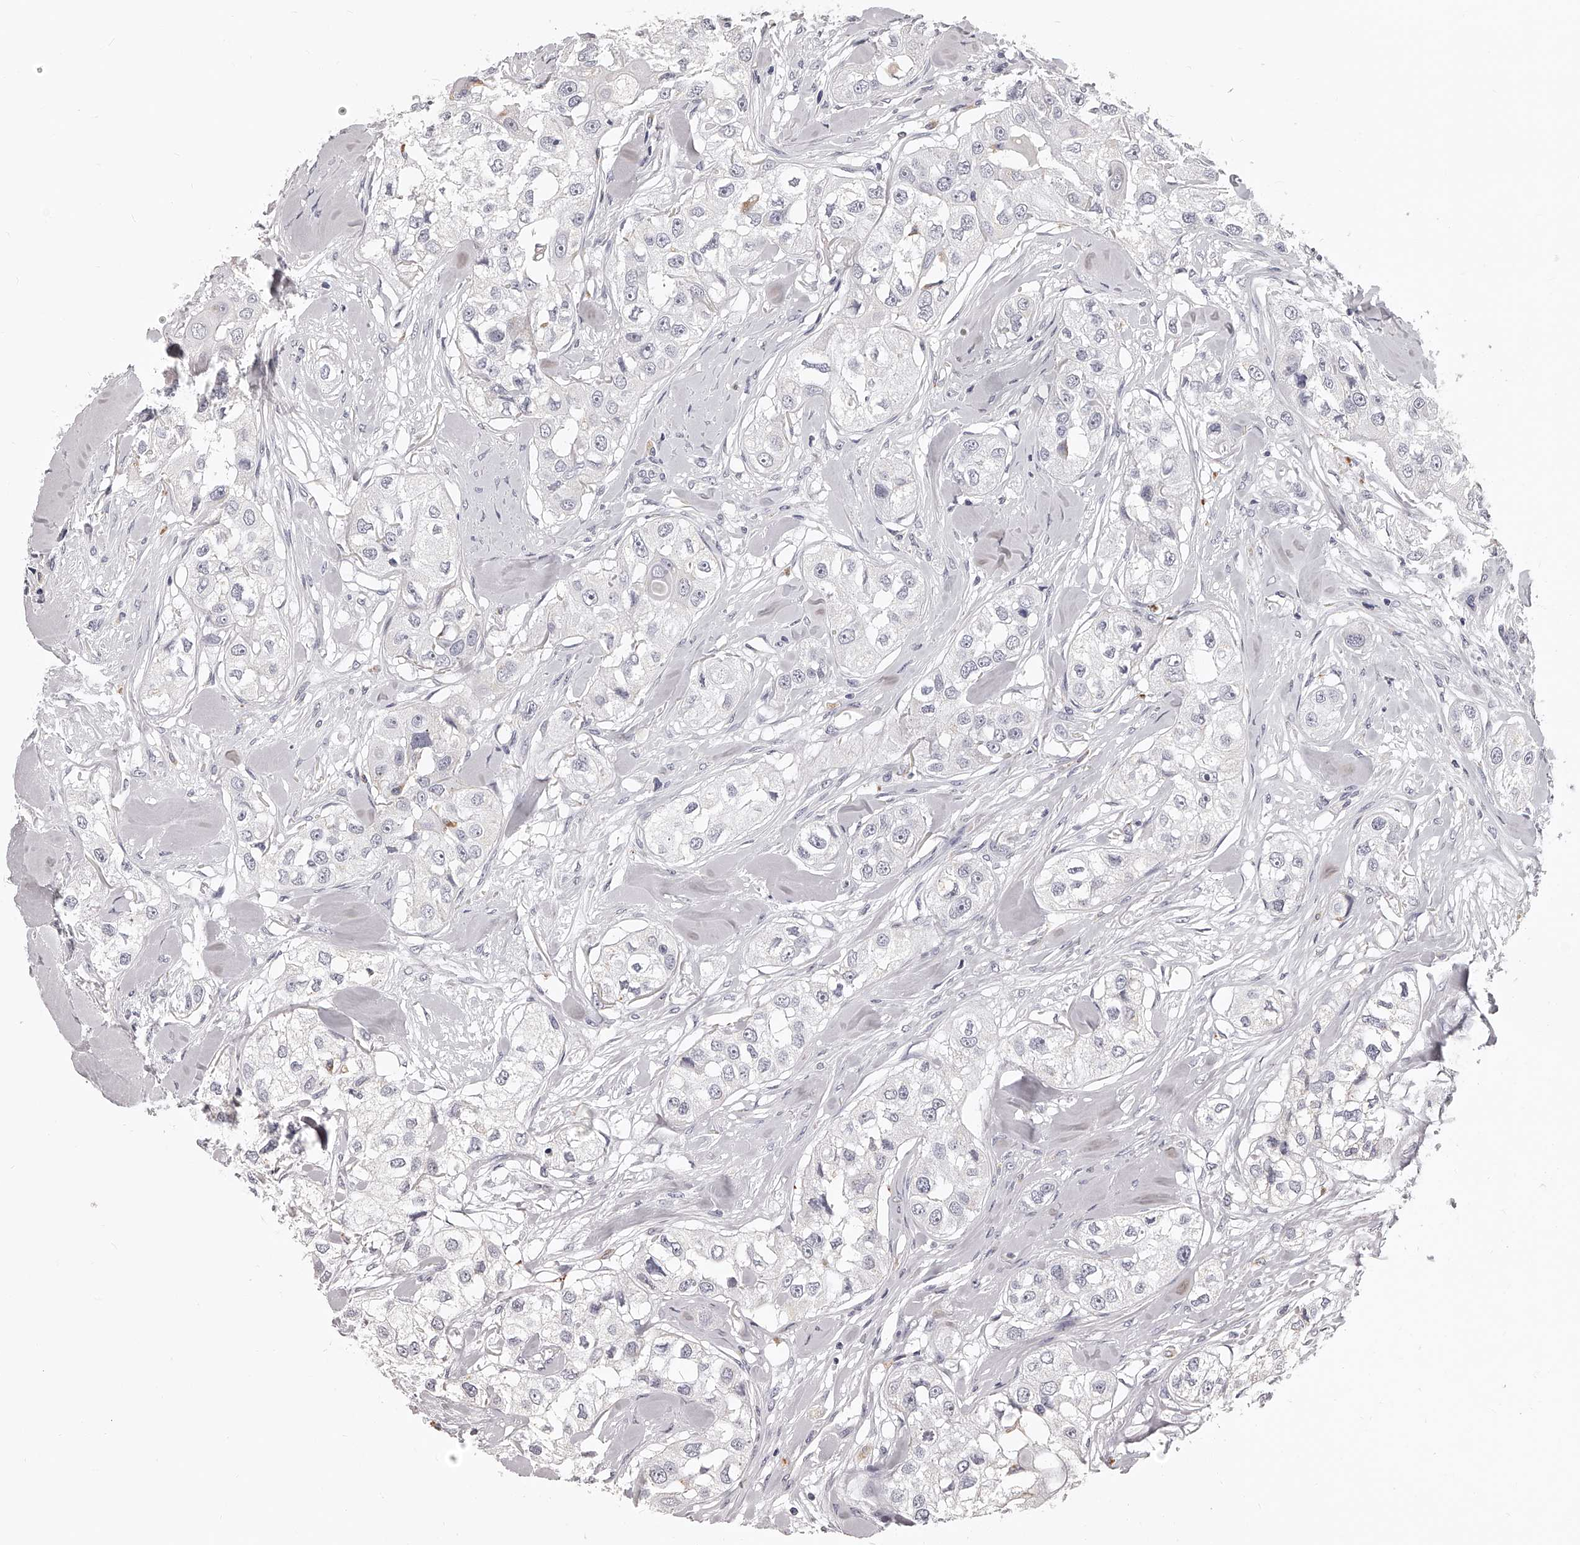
{"staining": {"intensity": "negative", "quantity": "none", "location": "none"}, "tissue": "head and neck cancer", "cell_type": "Tumor cells", "image_type": "cancer", "snomed": [{"axis": "morphology", "description": "Normal tissue, NOS"}, {"axis": "morphology", "description": "Squamous cell carcinoma, NOS"}, {"axis": "topography", "description": "Skeletal muscle"}, {"axis": "topography", "description": "Head-Neck"}], "caption": "High power microscopy histopathology image of an immunohistochemistry (IHC) image of head and neck cancer (squamous cell carcinoma), revealing no significant expression in tumor cells.", "gene": "DMRT1", "patient": {"sex": "male", "age": 51}}